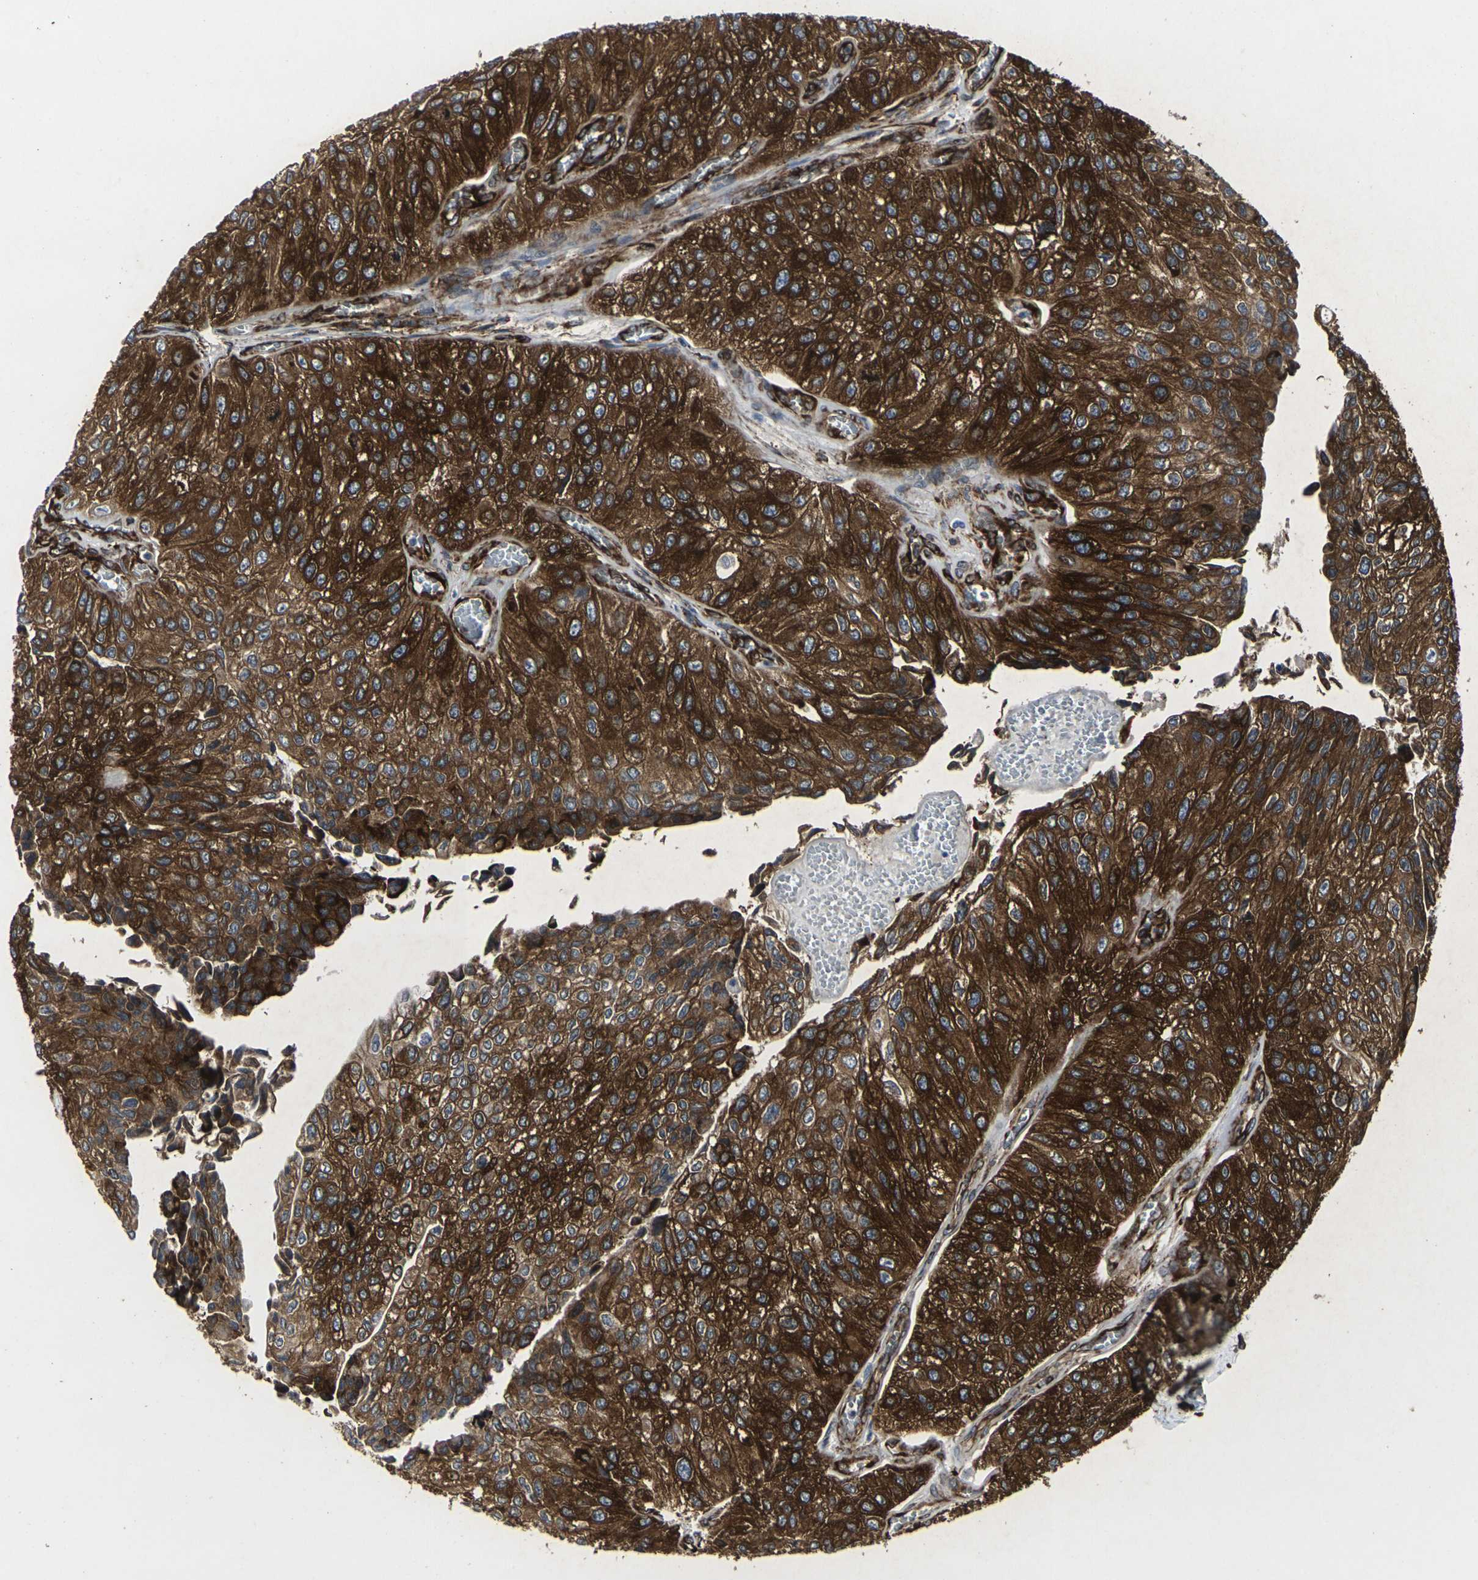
{"staining": {"intensity": "strong", "quantity": ">75%", "location": "cytoplasmic/membranous"}, "tissue": "urothelial cancer", "cell_type": "Tumor cells", "image_type": "cancer", "snomed": [{"axis": "morphology", "description": "Urothelial carcinoma, High grade"}, {"axis": "topography", "description": "Kidney"}, {"axis": "topography", "description": "Urinary bladder"}], "caption": "Immunohistochemical staining of human urothelial carcinoma (high-grade) displays high levels of strong cytoplasmic/membranous protein staining in about >75% of tumor cells.", "gene": "MARCHF2", "patient": {"sex": "male", "age": 77}}